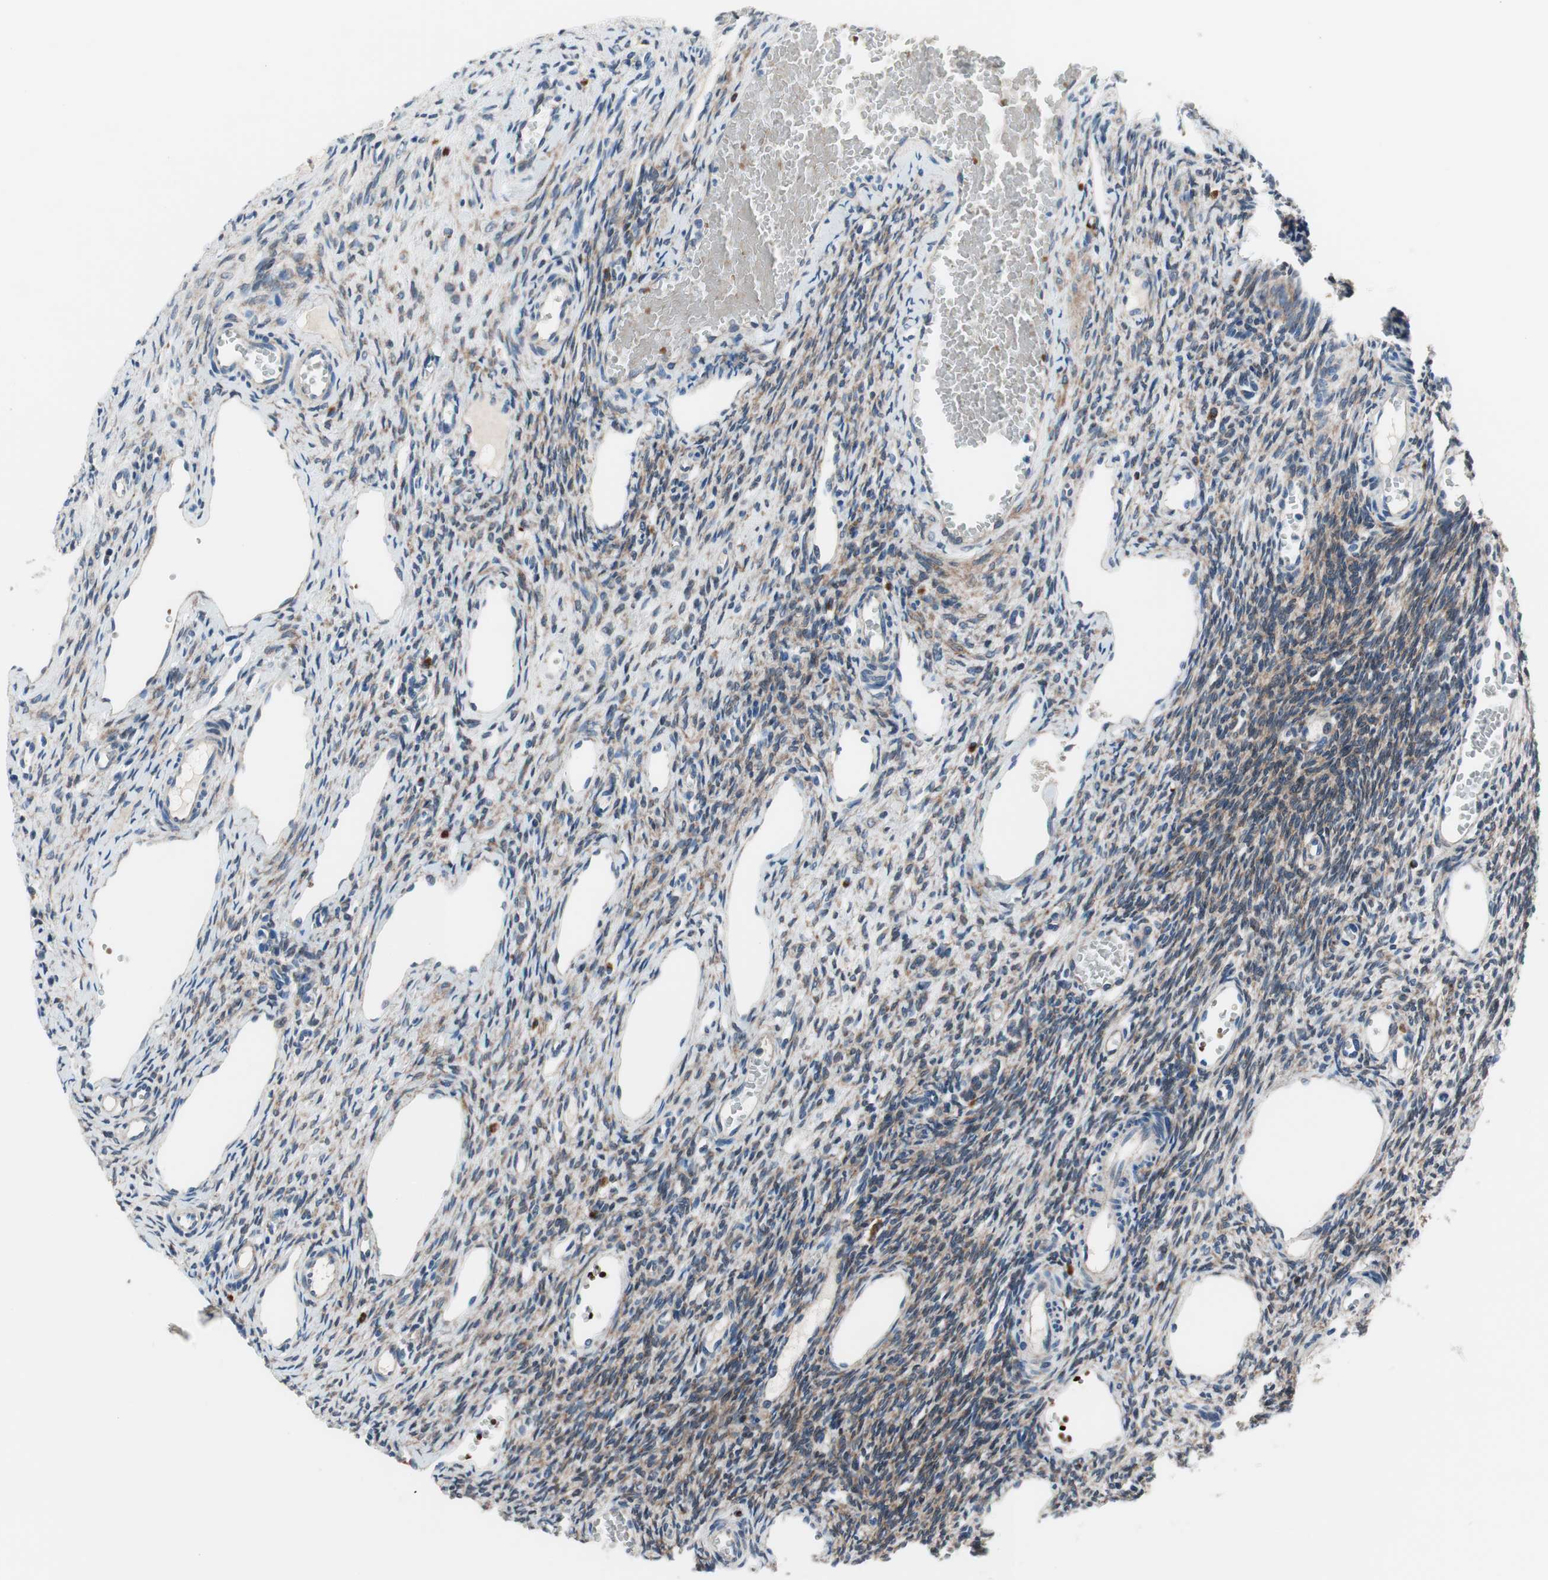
{"staining": {"intensity": "negative", "quantity": "none", "location": "none"}, "tissue": "ovary", "cell_type": "Follicle cells", "image_type": "normal", "snomed": [{"axis": "morphology", "description": "Normal tissue, NOS"}, {"axis": "topography", "description": "Ovary"}], "caption": "IHC histopathology image of benign ovary: ovary stained with DAB shows no significant protein staining in follicle cells. Nuclei are stained in blue.", "gene": "PRDX2", "patient": {"sex": "female", "age": 33}}